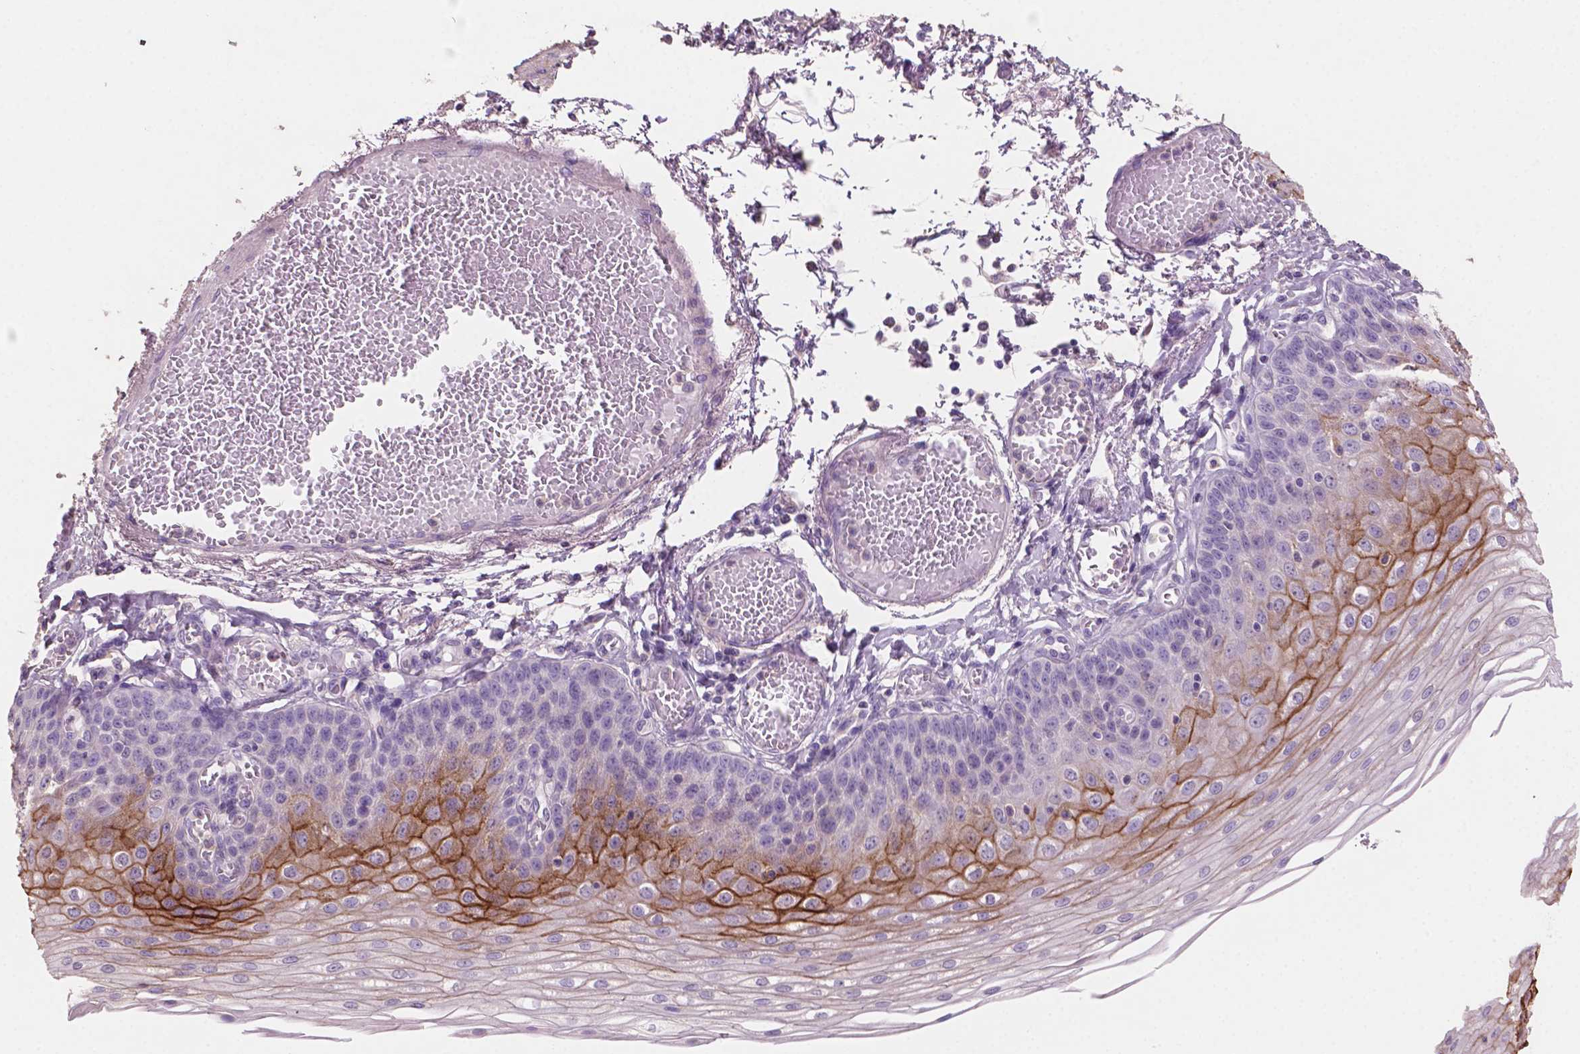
{"staining": {"intensity": "strong", "quantity": "<25%", "location": "cytoplasmic/membranous"}, "tissue": "esophagus", "cell_type": "Squamous epithelial cells", "image_type": "normal", "snomed": [{"axis": "morphology", "description": "Normal tissue, NOS"}, {"axis": "morphology", "description": "Adenocarcinoma, NOS"}, {"axis": "topography", "description": "Esophagus"}], "caption": "Immunohistochemistry (IHC) of benign human esophagus displays medium levels of strong cytoplasmic/membranous positivity in about <25% of squamous epithelial cells.", "gene": "SBSN", "patient": {"sex": "male", "age": 81}}